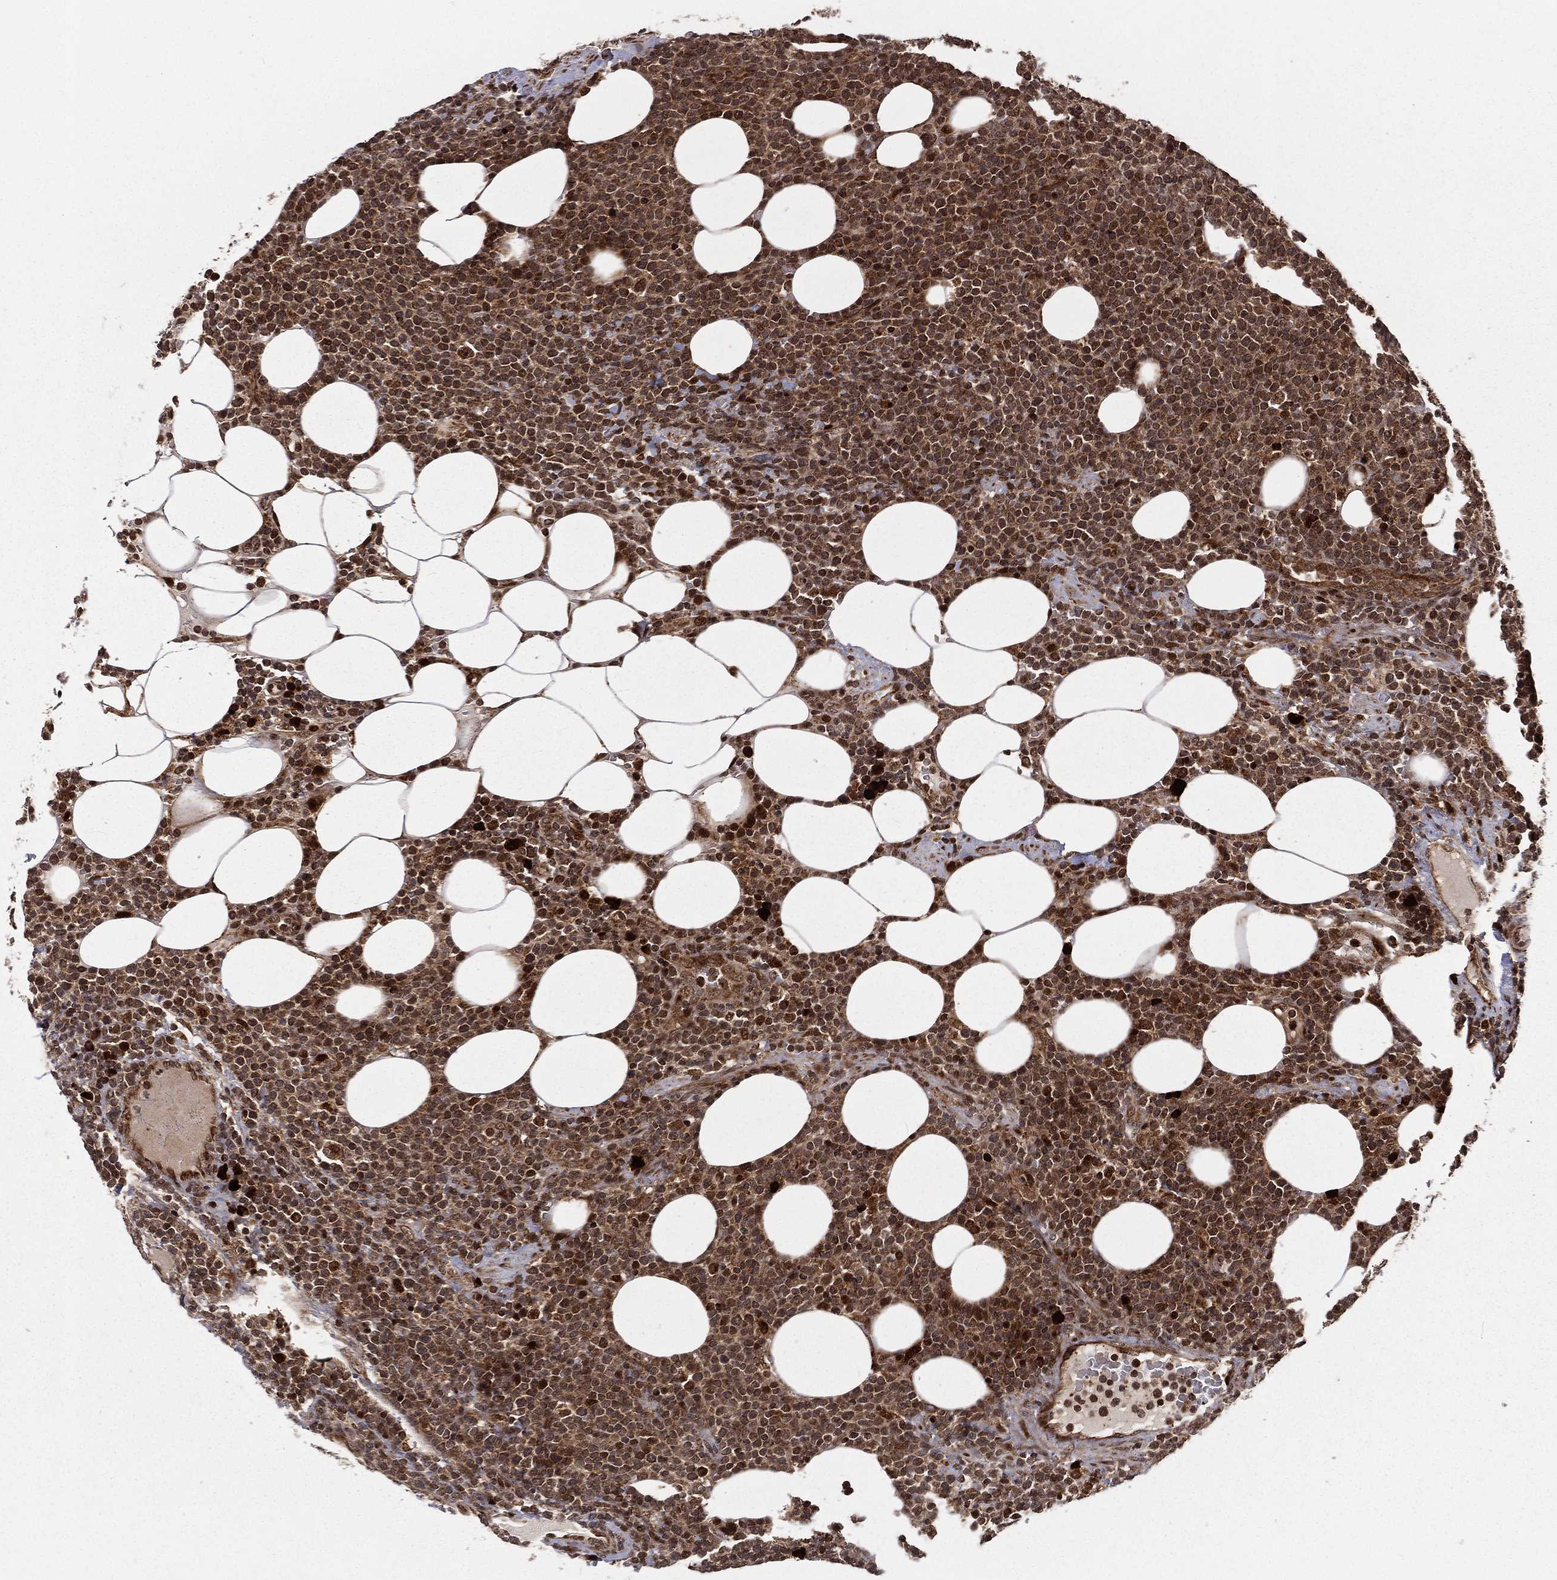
{"staining": {"intensity": "strong", "quantity": "25%-75%", "location": "cytoplasmic/membranous,nuclear"}, "tissue": "lymphoma", "cell_type": "Tumor cells", "image_type": "cancer", "snomed": [{"axis": "morphology", "description": "Malignant lymphoma, non-Hodgkin's type, High grade"}, {"axis": "topography", "description": "Lymph node"}], "caption": "IHC photomicrograph of neoplastic tissue: human lymphoma stained using immunohistochemistry displays high levels of strong protein expression localized specifically in the cytoplasmic/membranous and nuclear of tumor cells, appearing as a cytoplasmic/membranous and nuclear brown color.", "gene": "MDM2", "patient": {"sex": "male", "age": 61}}